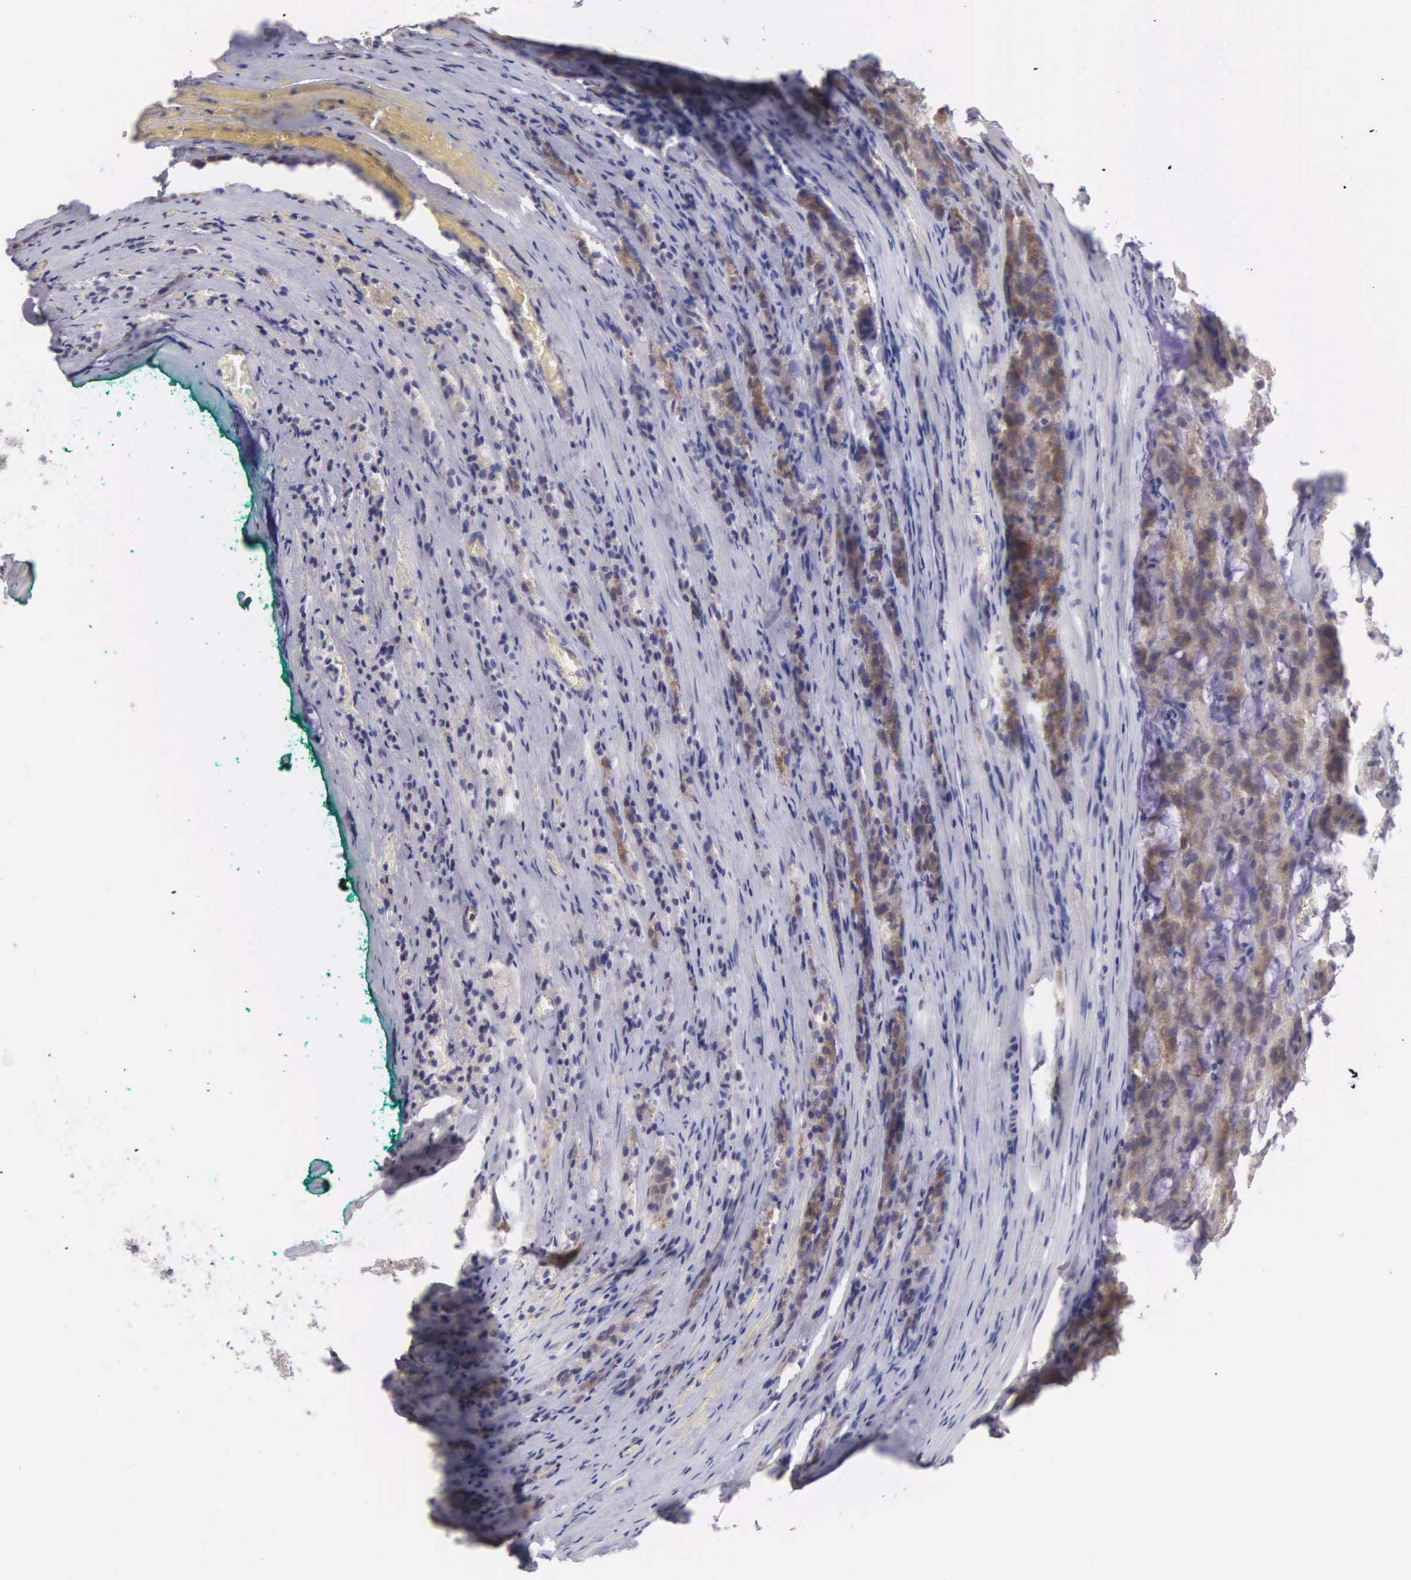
{"staining": {"intensity": "moderate", "quantity": ">75%", "location": "cytoplasmic/membranous"}, "tissue": "prostate cancer", "cell_type": "Tumor cells", "image_type": "cancer", "snomed": [{"axis": "morphology", "description": "Adenocarcinoma, Medium grade"}, {"axis": "topography", "description": "Prostate"}], "caption": "Immunohistochemistry photomicrograph of human prostate cancer (medium-grade adenocarcinoma) stained for a protein (brown), which reveals medium levels of moderate cytoplasmic/membranous expression in about >75% of tumor cells.", "gene": "TXLNG", "patient": {"sex": "male", "age": 60}}